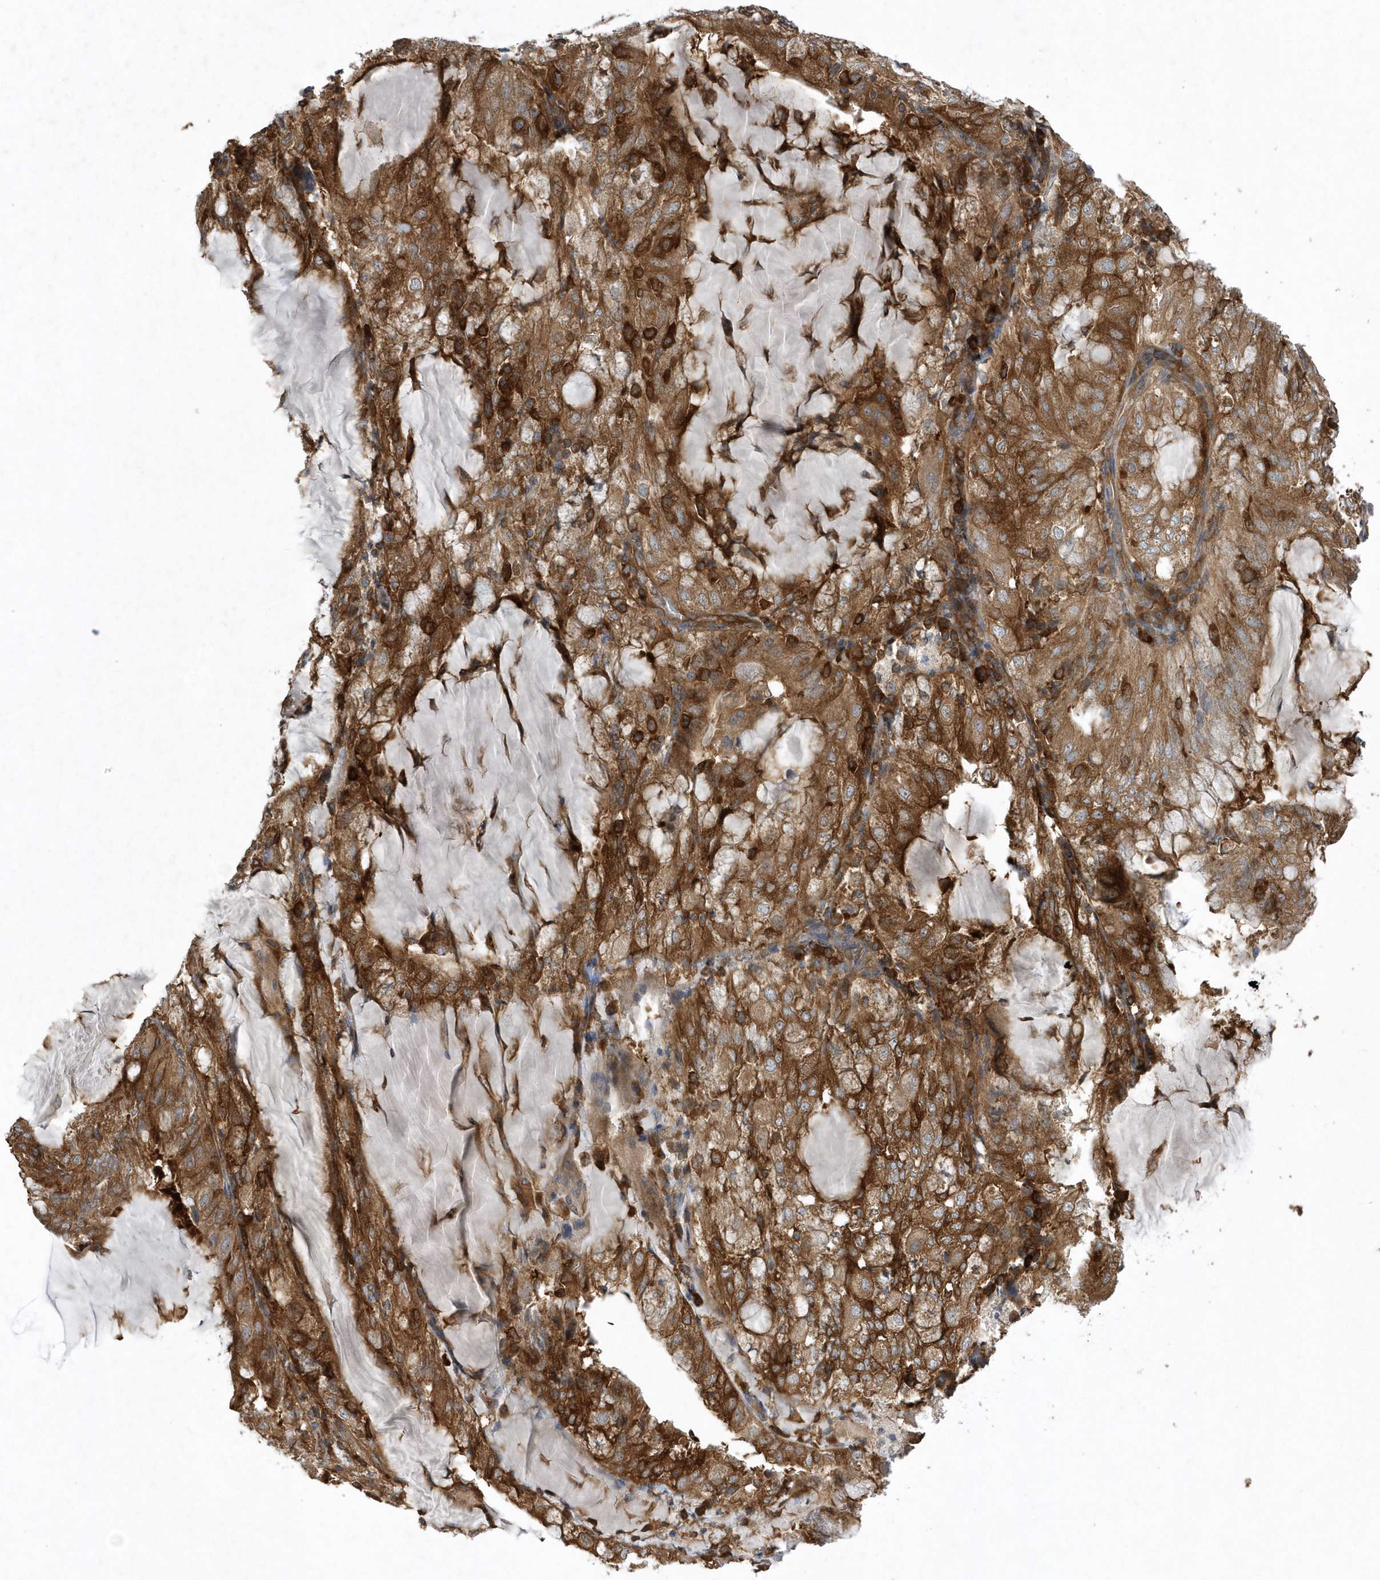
{"staining": {"intensity": "moderate", "quantity": ">75%", "location": "cytoplasmic/membranous"}, "tissue": "endometrial cancer", "cell_type": "Tumor cells", "image_type": "cancer", "snomed": [{"axis": "morphology", "description": "Adenocarcinoma, NOS"}, {"axis": "topography", "description": "Endometrium"}], "caption": "Moderate cytoplasmic/membranous positivity for a protein is present in about >75% of tumor cells of endometrial cancer (adenocarcinoma) using immunohistochemistry.", "gene": "PAICS", "patient": {"sex": "female", "age": 81}}